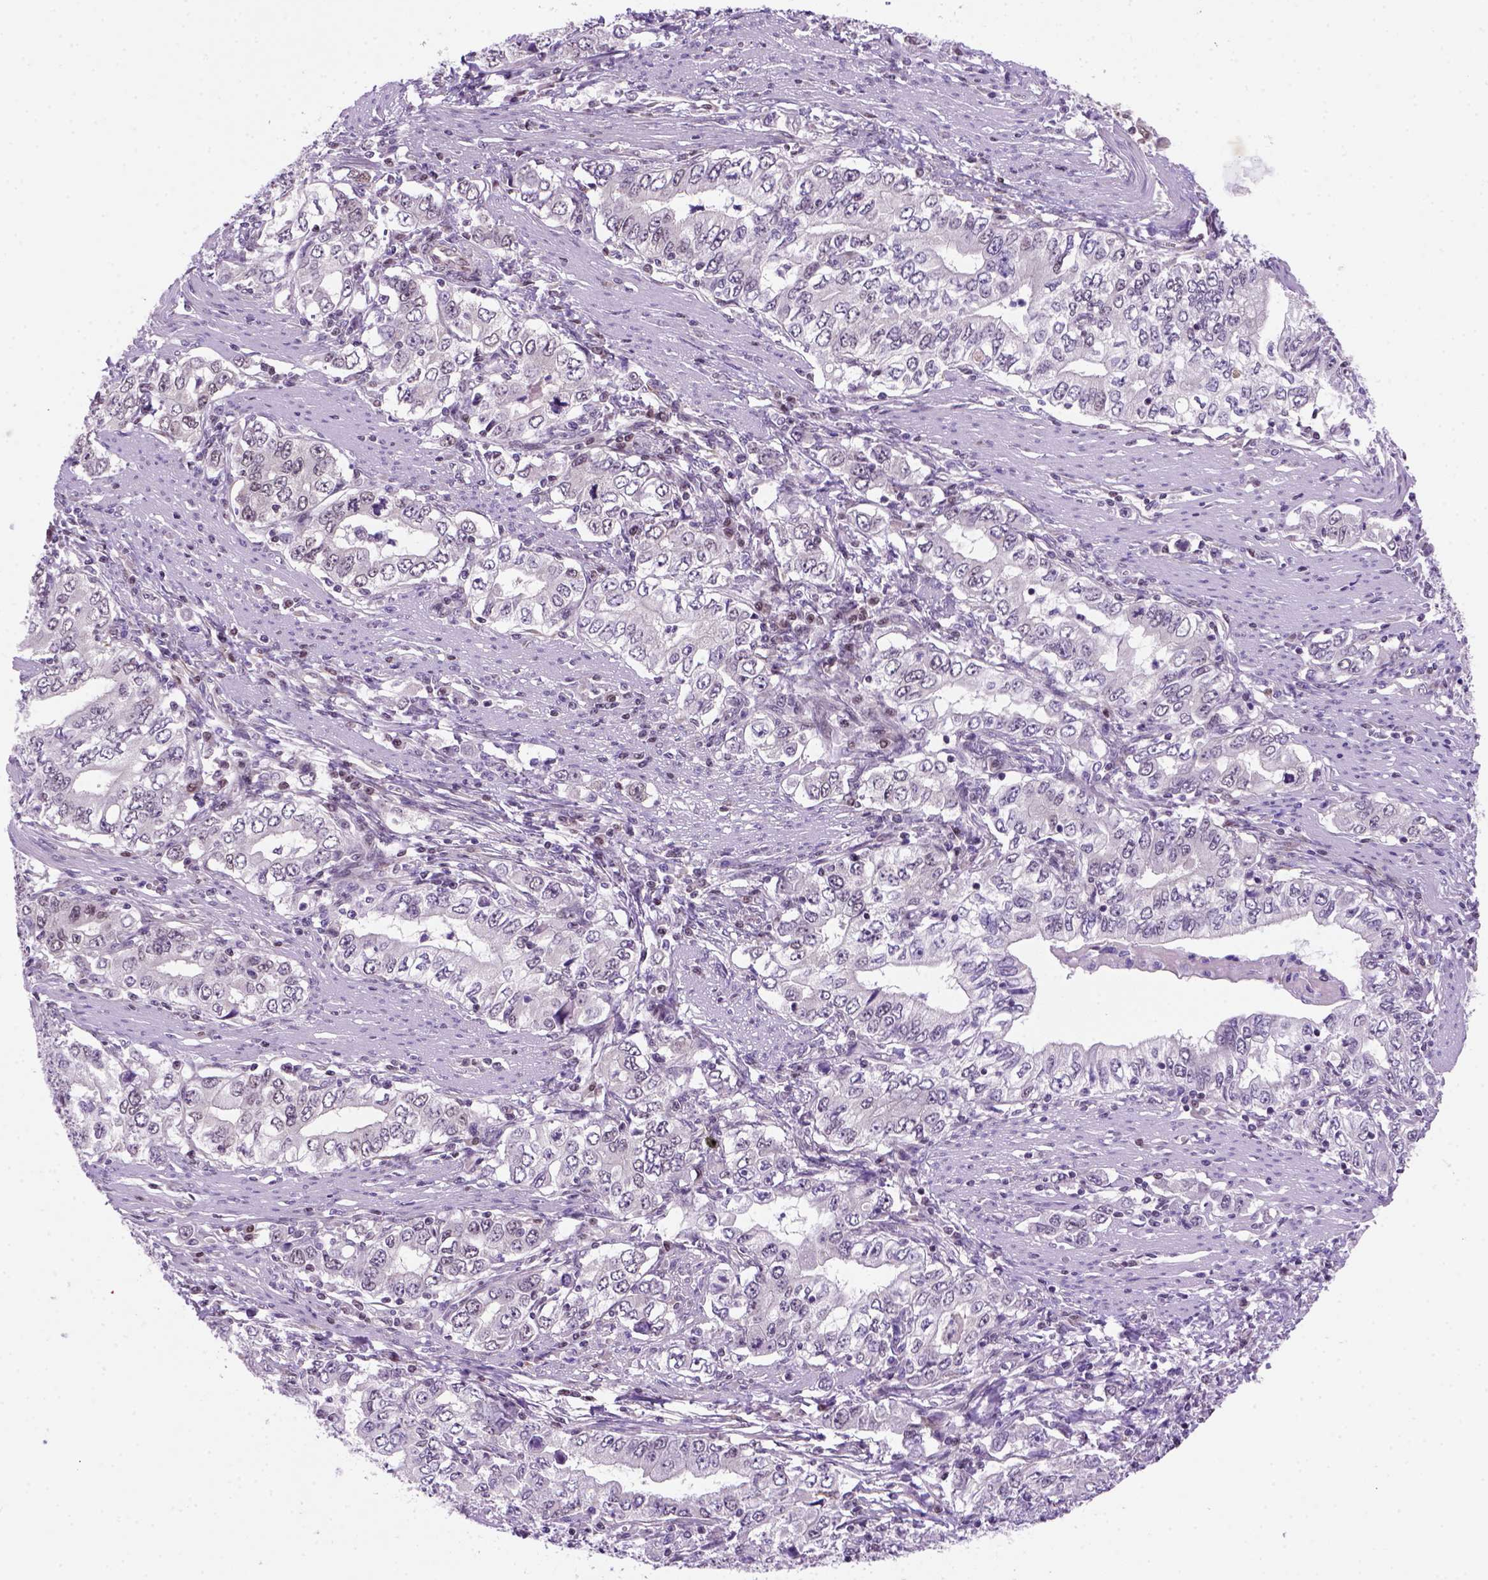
{"staining": {"intensity": "weak", "quantity": "<25%", "location": "nuclear"}, "tissue": "stomach cancer", "cell_type": "Tumor cells", "image_type": "cancer", "snomed": [{"axis": "morphology", "description": "Adenocarcinoma, NOS"}, {"axis": "topography", "description": "Stomach, lower"}], "caption": "This is an immunohistochemistry (IHC) image of human adenocarcinoma (stomach). There is no staining in tumor cells.", "gene": "MGMT", "patient": {"sex": "female", "age": 72}}